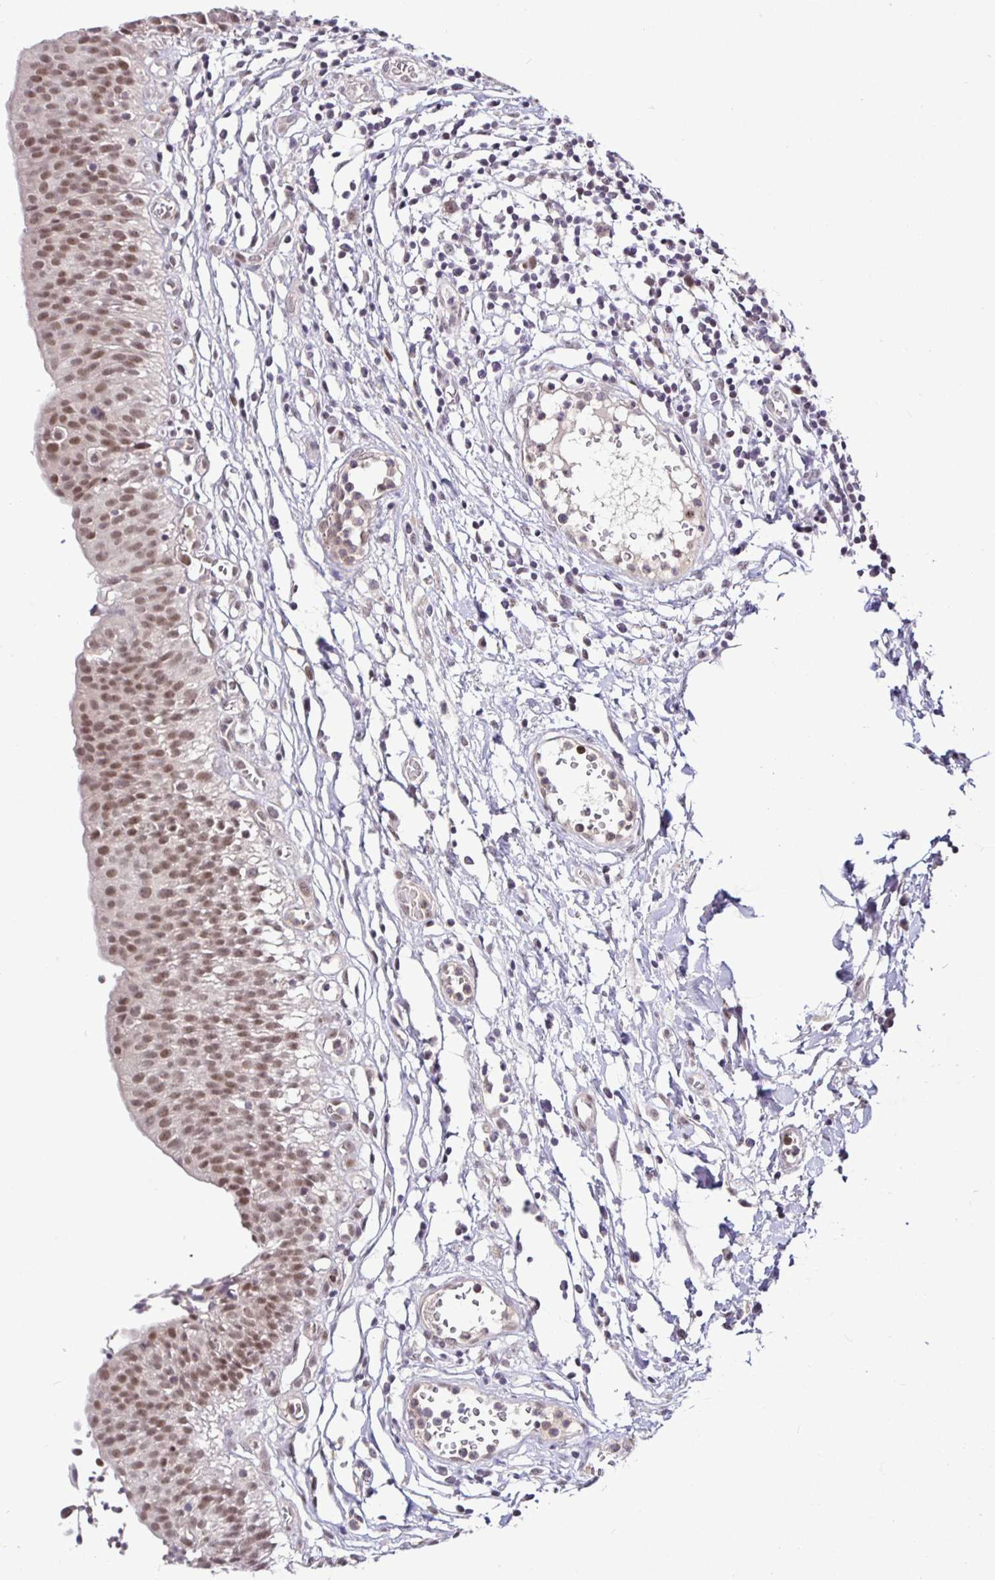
{"staining": {"intensity": "moderate", "quantity": ">75%", "location": "nuclear"}, "tissue": "urinary bladder", "cell_type": "Urothelial cells", "image_type": "normal", "snomed": [{"axis": "morphology", "description": "Normal tissue, NOS"}, {"axis": "topography", "description": "Urinary bladder"}], "caption": "Immunohistochemical staining of normal urinary bladder demonstrates medium levels of moderate nuclear expression in approximately >75% of urothelial cells.", "gene": "NUP188", "patient": {"sex": "male", "age": 64}}